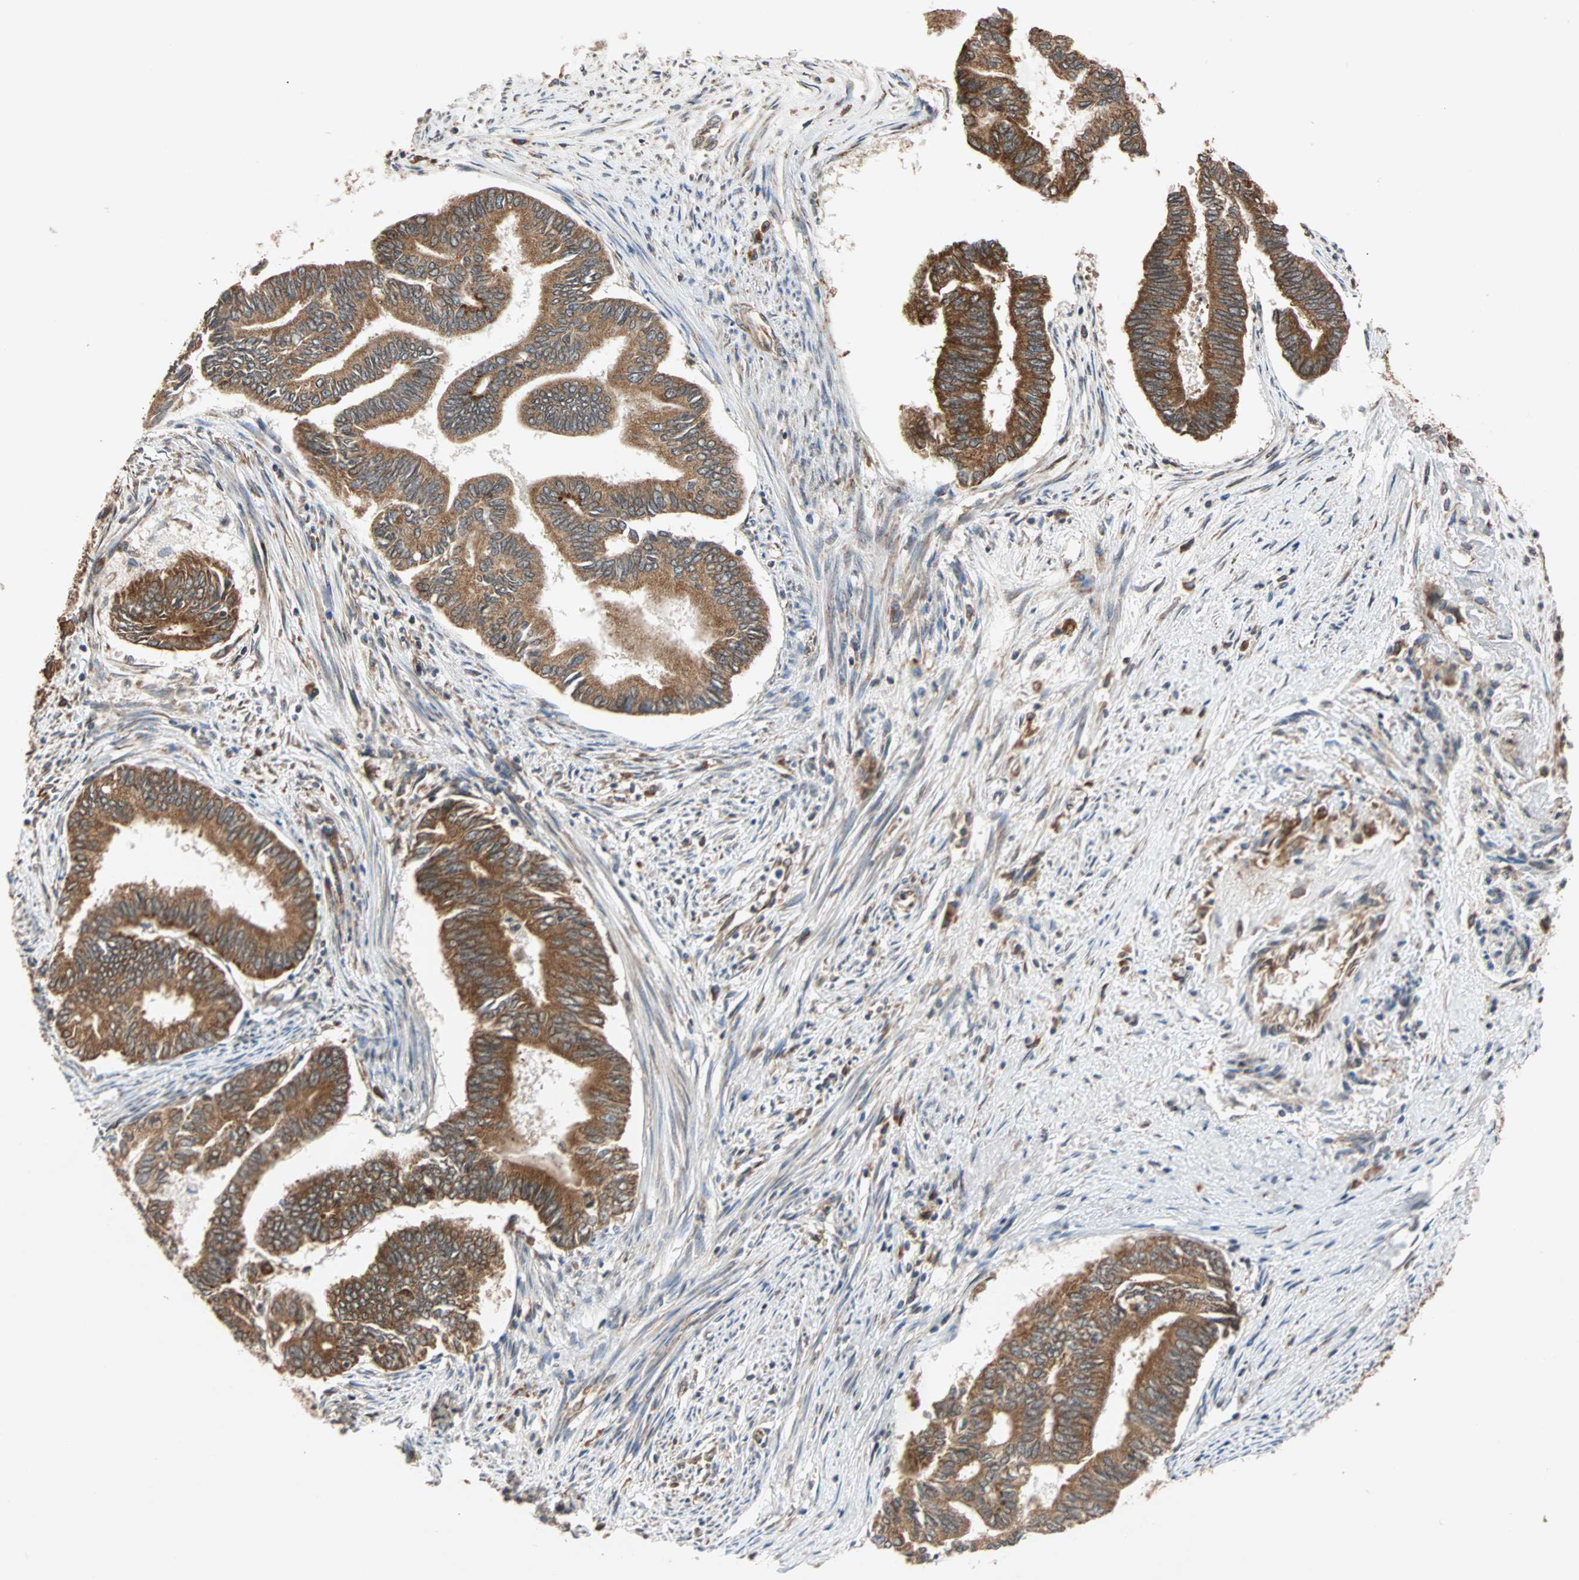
{"staining": {"intensity": "strong", "quantity": ">75%", "location": "cytoplasmic/membranous"}, "tissue": "endometrial cancer", "cell_type": "Tumor cells", "image_type": "cancer", "snomed": [{"axis": "morphology", "description": "Adenocarcinoma, NOS"}, {"axis": "topography", "description": "Endometrium"}], "caption": "Endometrial adenocarcinoma stained for a protein displays strong cytoplasmic/membranous positivity in tumor cells.", "gene": "AUP1", "patient": {"sex": "female", "age": 86}}